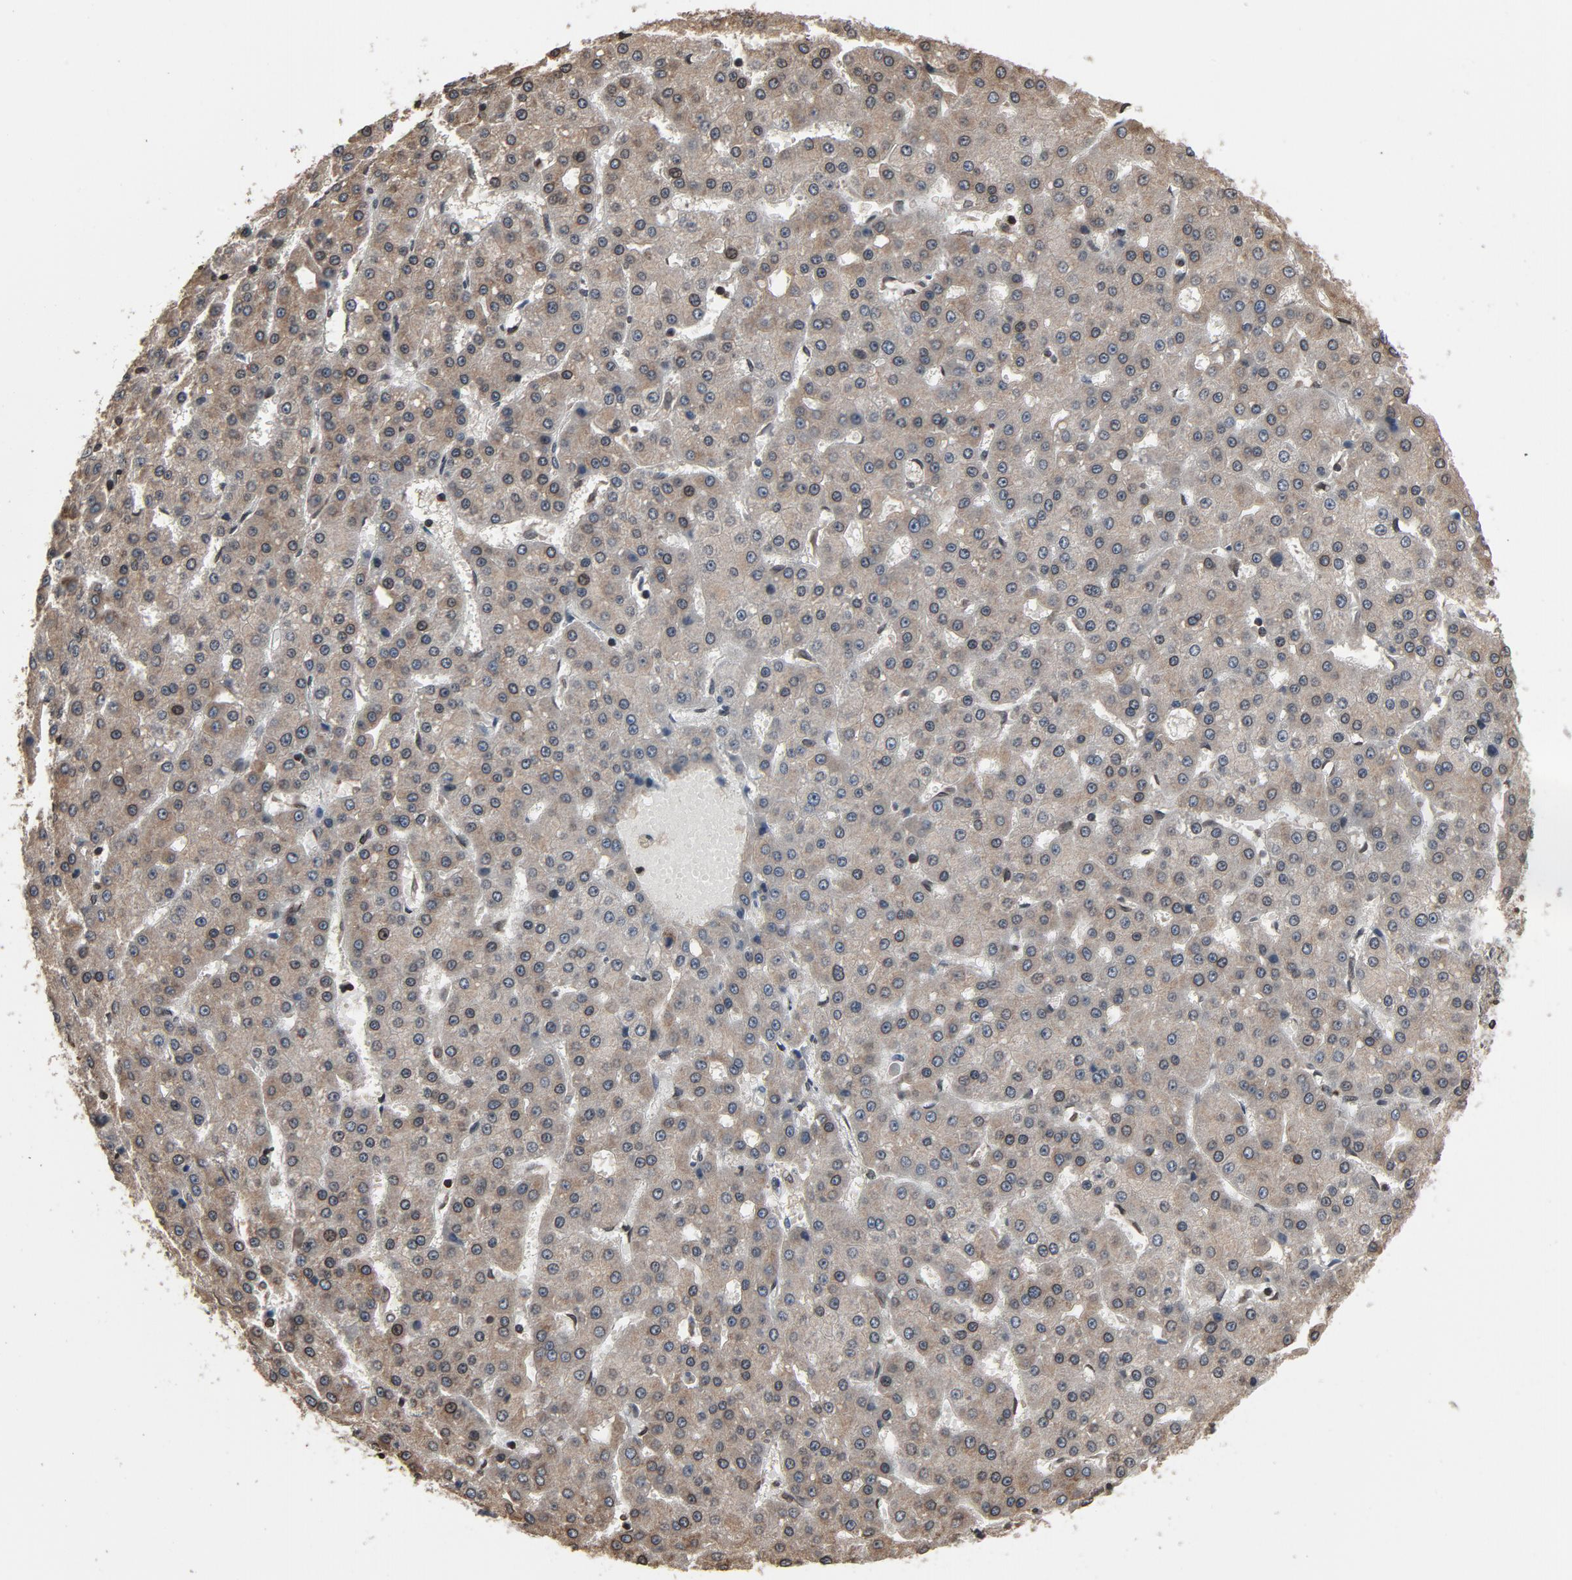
{"staining": {"intensity": "weak", "quantity": "<25%", "location": "cytoplasmic/membranous,nuclear"}, "tissue": "liver cancer", "cell_type": "Tumor cells", "image_type": "cancer", "snomed": [{"axis": "morphology", "description": "Carcinoma, Hepatocellular, NOS"}, {"axis": "topography", "description": "Liver"}], "caption": "This is an immunohistochemistry (IHC) histopathology image of hepatocellular carcinoma (liver). There is no positivity in tumor cells.", "gene": "UBE2D1", "patient": {"sex": "male", "age": 47}}